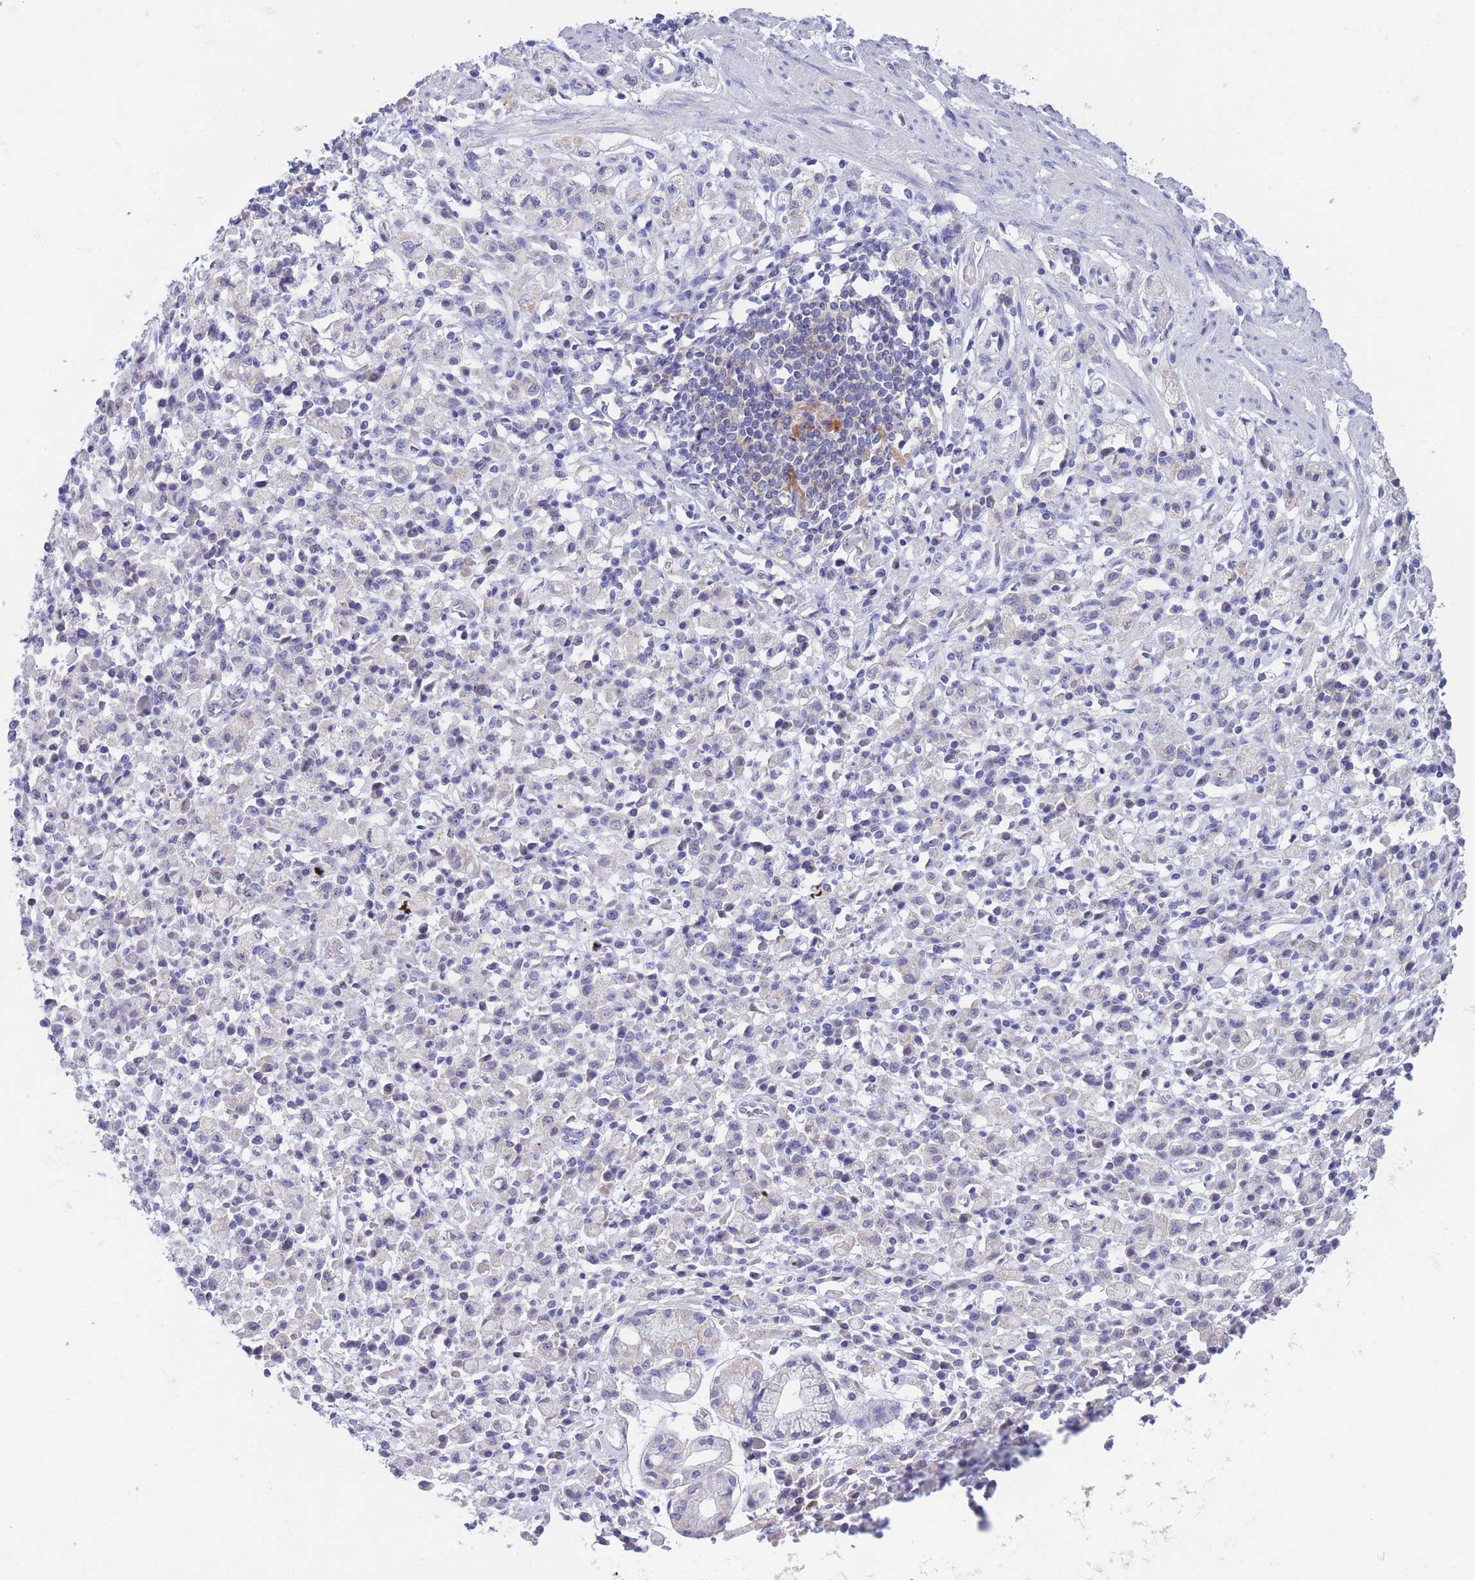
{"staining": {"intensity": "negative", "quantity": "none", "location": "none"}, "tissue": "stomach cancer", "cell_type": "Tumor cells", "image_type": "cancer", "snomed": [{"axis": "morphology", "description": "Adenocarcinoma, NOS"}, {"axis": "topography", "description": "Stomach"}], "caption": "Image shows no protein positivity in tumor cells of adenocarcinoma (stomach) tissue.", "gene": "PCDHB3", "patient": {"sex": "male", "age": 77}}